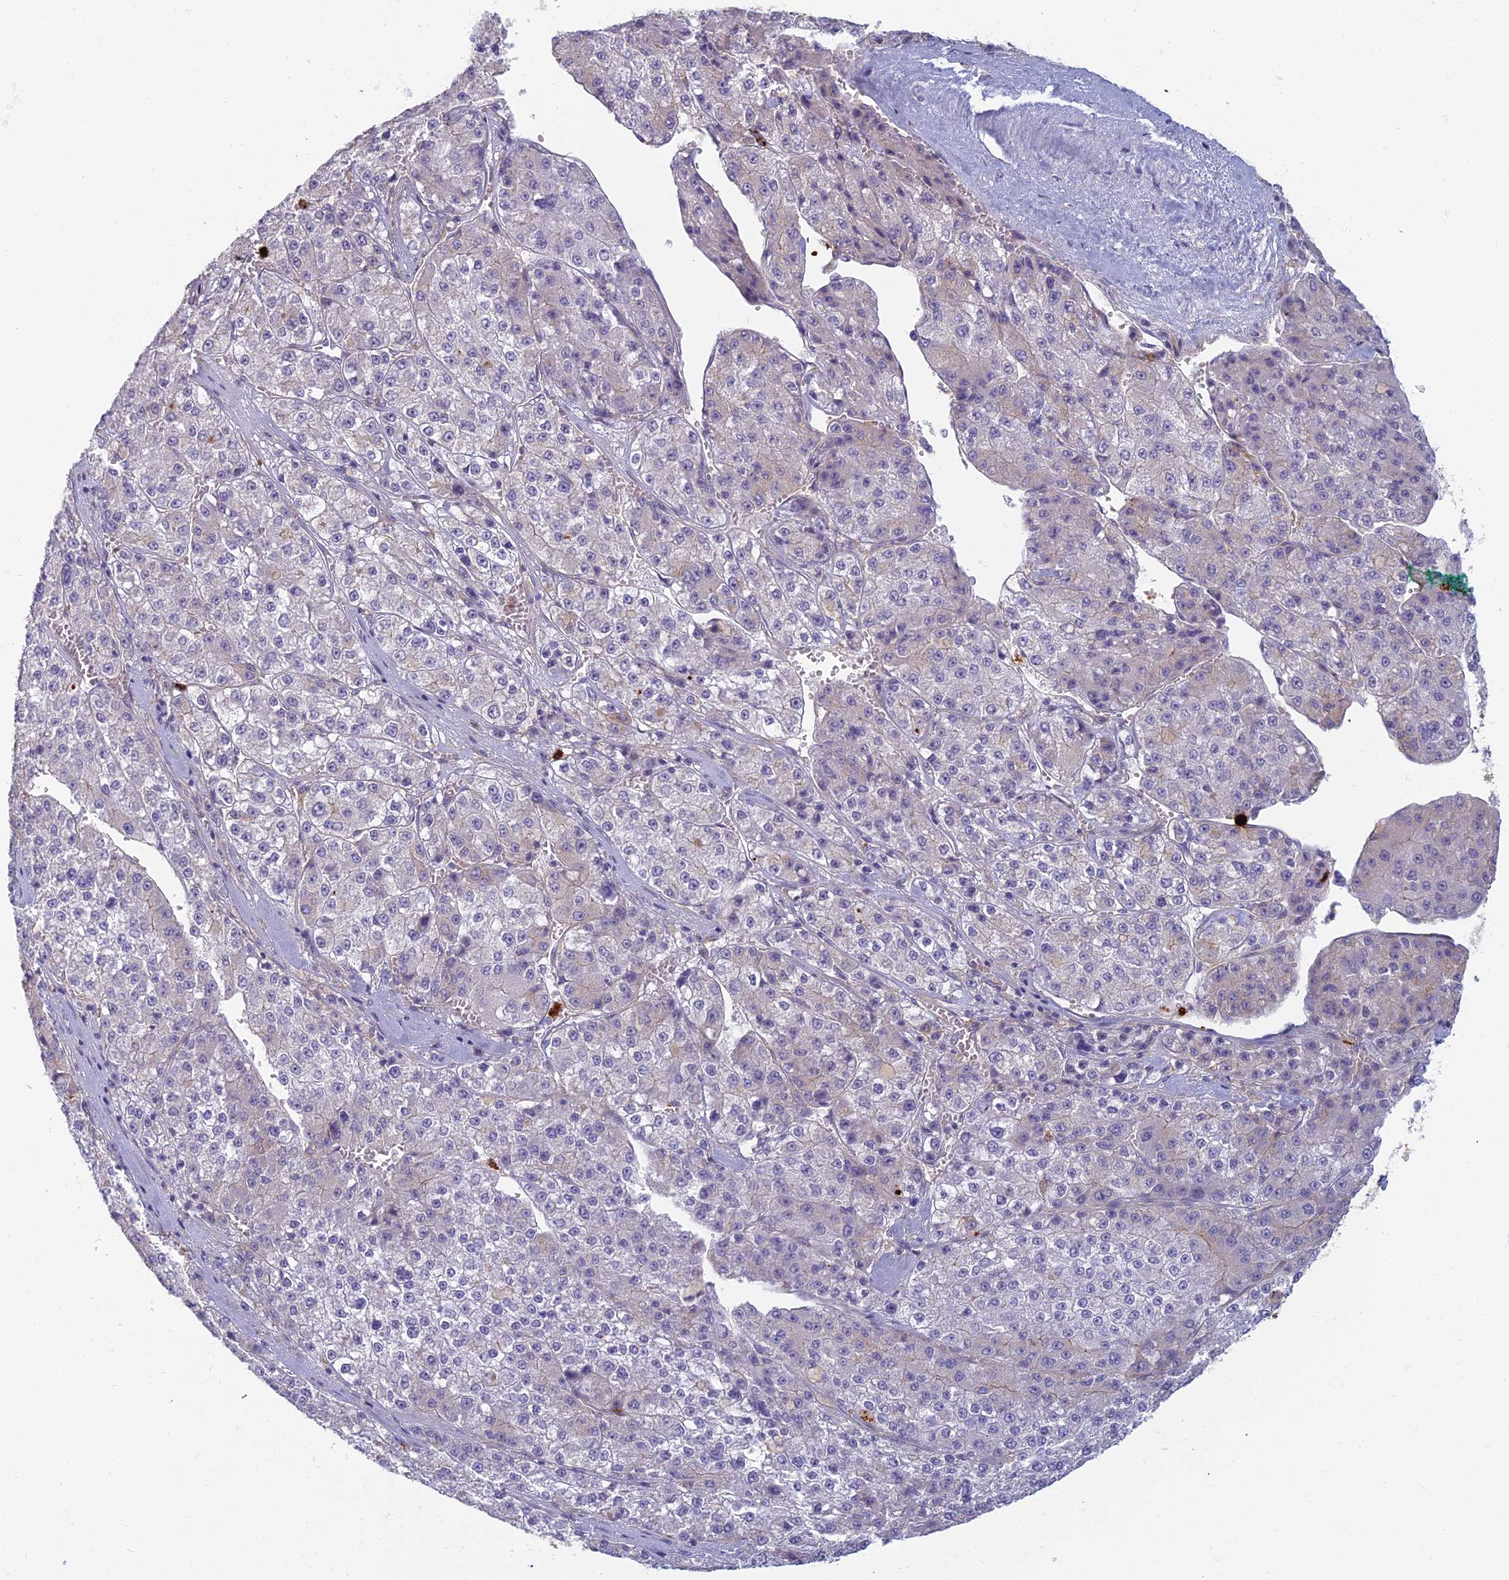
{"staining": {"intensity": "negative", "quantity": "none", "location": "none"}, "tissue": "liver cancer", "cell_type": "Tumor cells", "image_type": "cancer", "snomed": [{"axis": "morphology", "description": "Carcinoma, Hepatocellular, NOS"}, {"axis": "topography", "description": "Liver"}], "caption": "A high-resolution histopathology image shows IHC staining of liver hepatocellular carcinoma, which displays no significant staining in tumor cells.", "gene": "PROX2", "patient": {"sex": "female", "age": 73}}